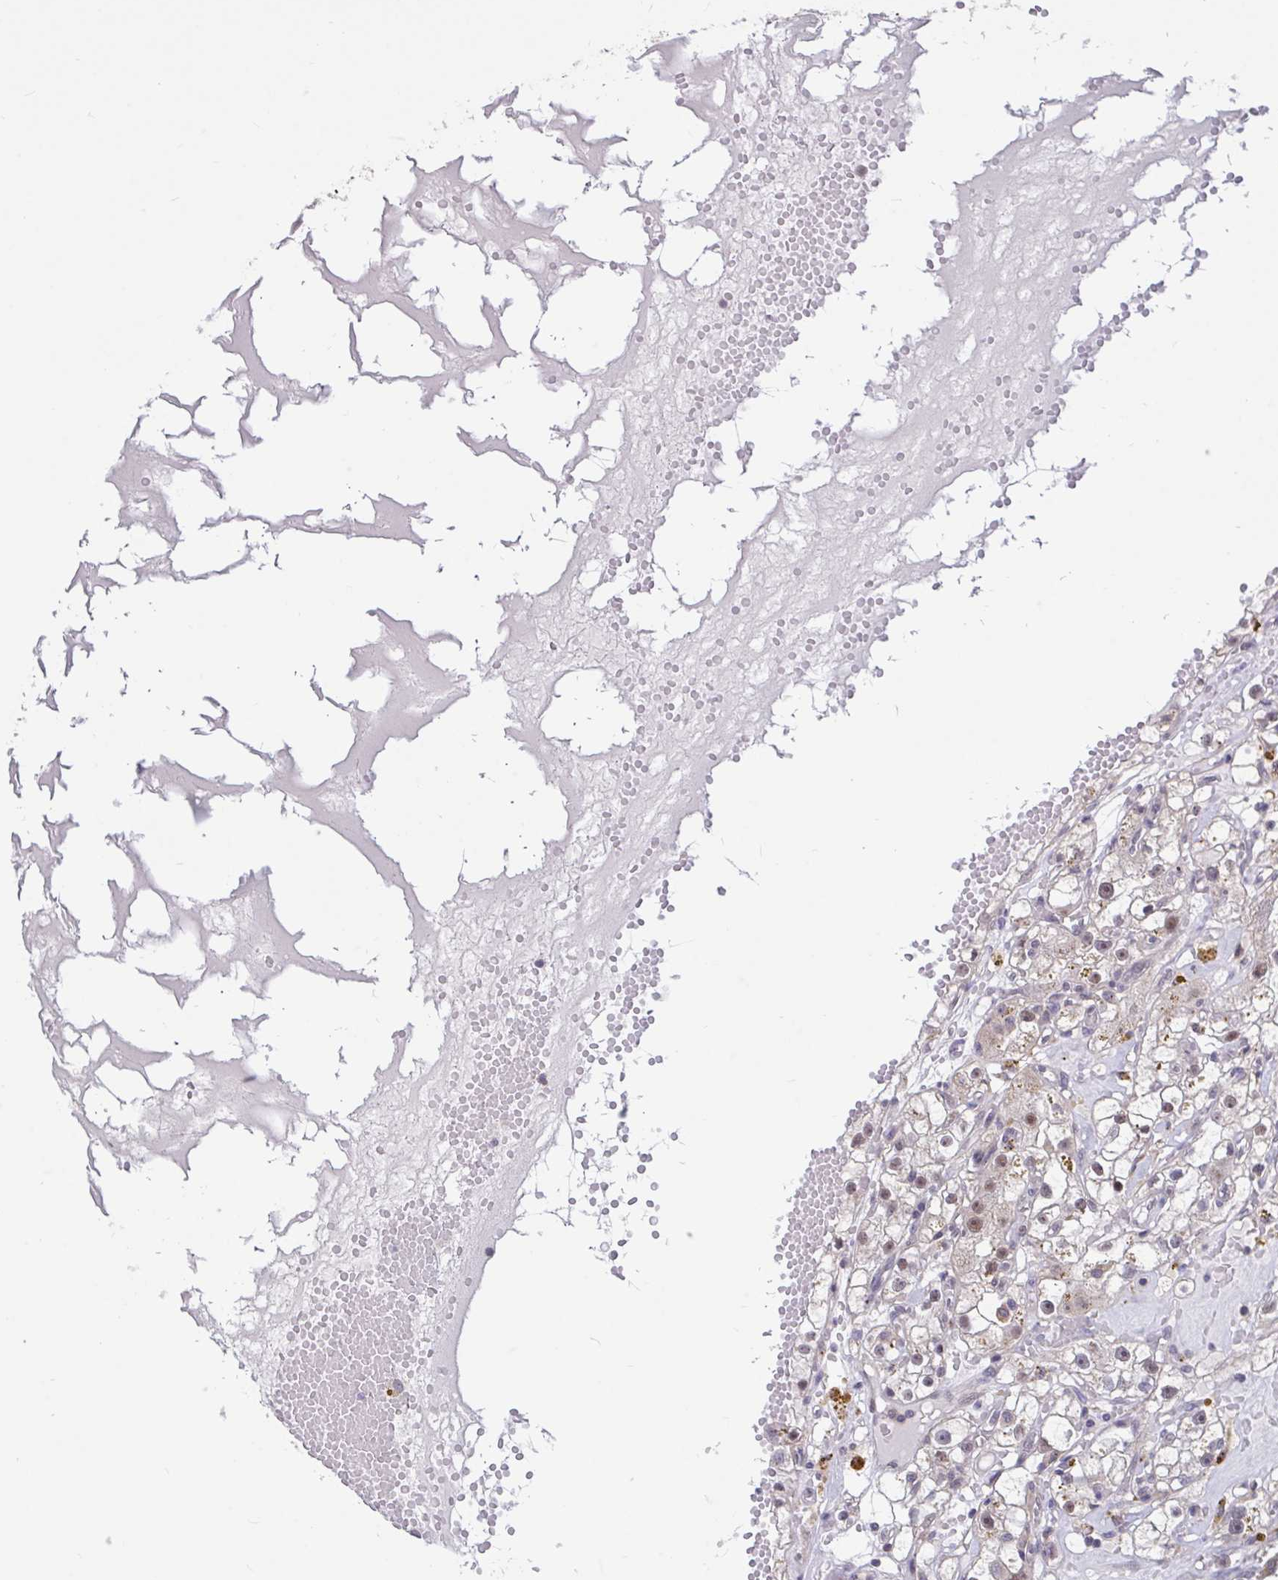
{"staining": {"intensity": "weak", "quantity": "<25%", "location": "nuclear"}, "tissue": "renal cancer", "cell_type": "Tumor cells", "image_type": "cancer", "snomed": [{"axis": "morphology", "description": "Adenocarcinoma, NOS"}, {"axis": "topography", "description": "Kidney"}], "caption": "An immunohistochemistry histopathology image of renal adenocarcinoma is shown. There is no staining in tumor cells of renal adenocarcinoma.", "gene": "DDX39A", "patient": {"sex": "male", "age": 56}}